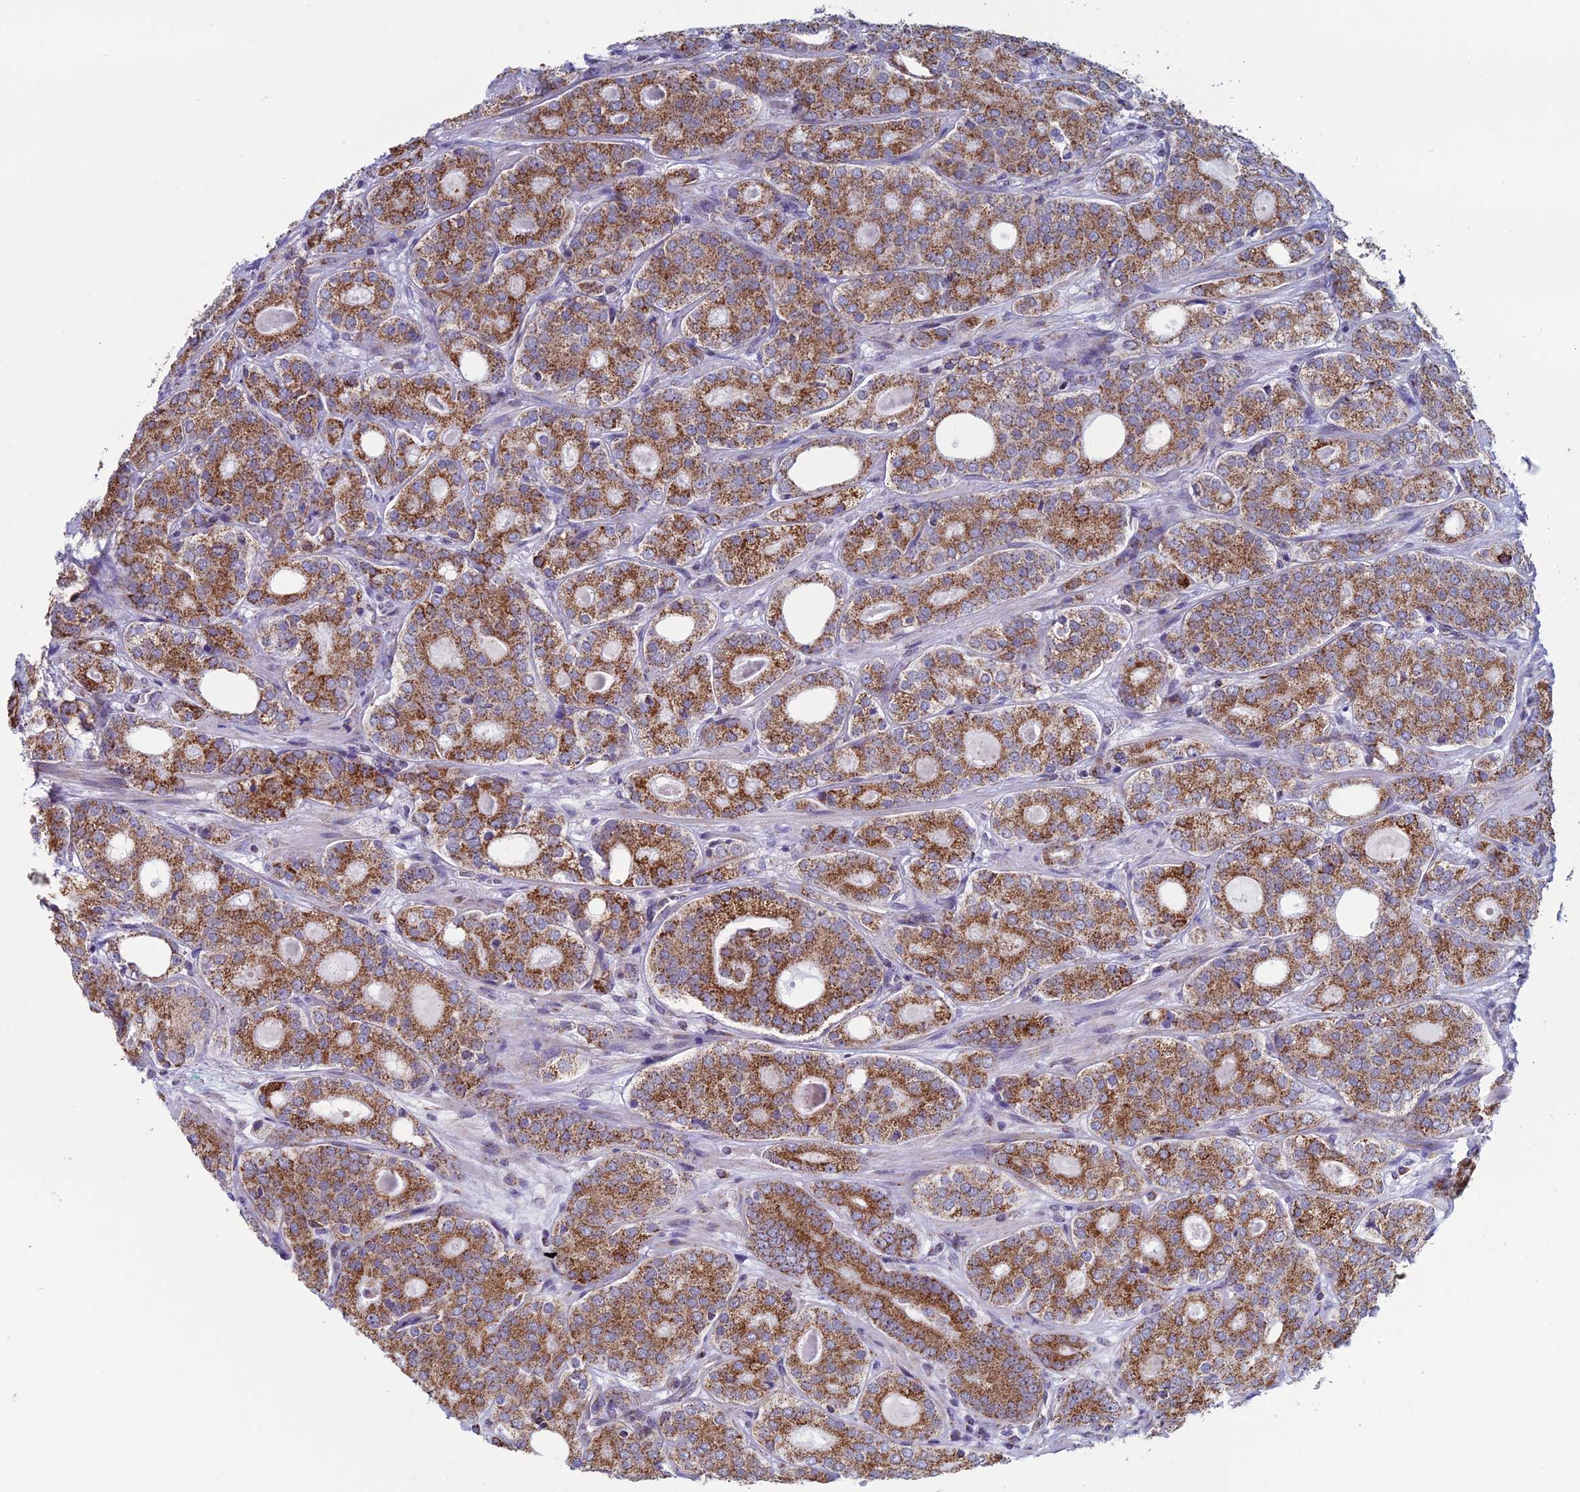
{"staining": {"intensity": "strong", "quantity": ">75%", "location": "cytoplasmic/membranous"}, "tissue": "prostate cancer", "cell_type": "Tumor cells", "image_type": "cancer", "snomed": [{"axis": "morphology", "description": "Adenocarcinoma, High grade"}, {"axis": "topography", "description": "Prostate"}], "caption": "Protein staining of prostate cancer tissue shows strong cytoplasmic/membranous expression in about >75% of tumor cells.", "gene": "ZNG1B", "patient": {"sex": "male", "age": 64}}